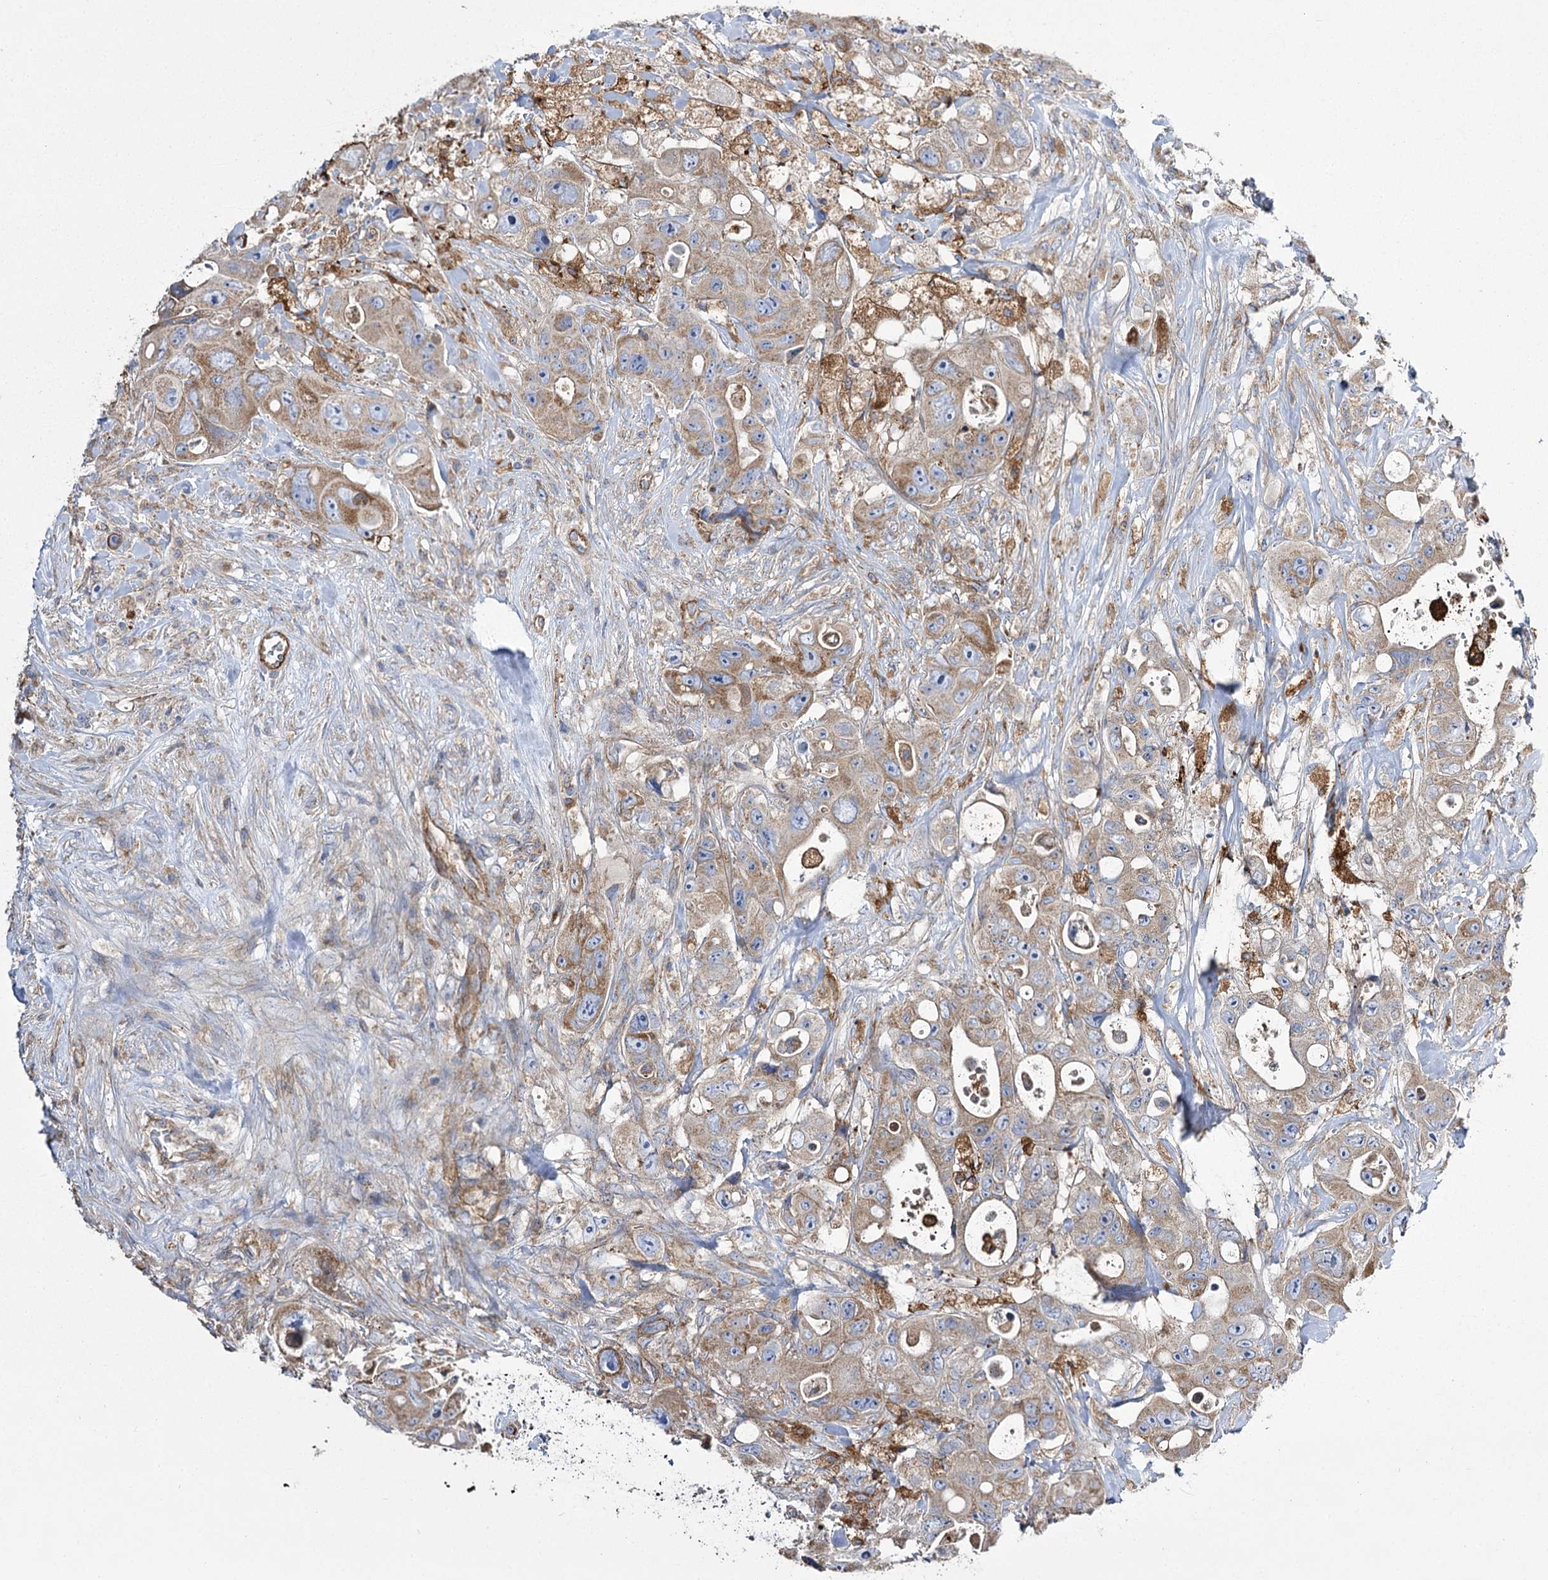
{"staining": {"intensity": "weak", "quantity": ">75%", "location": "cytoplasmic/membranous"}, "tissue": "colorectal cancer", "cell_type": "Tumor cells", "image_type": "cancer", "snomed": [{"axis": "morphology", "description": "Adenocarcinoma, NOS"}, {"axis": "topography", "description": "Colon"}], "caption": "High-magnification brightfield microscopy of colorectal adenocarcinoma stained with DAB (brown) and counterstained with hematoxylin (blue). tumor cells exhibit weak cytoplasmic/membranous staining is identified in about>75% of cells. (IHC, brightfield microscopy, high magnification).", "gene": "RMDN2", "patient": {"sex": "female", "age": 46}}